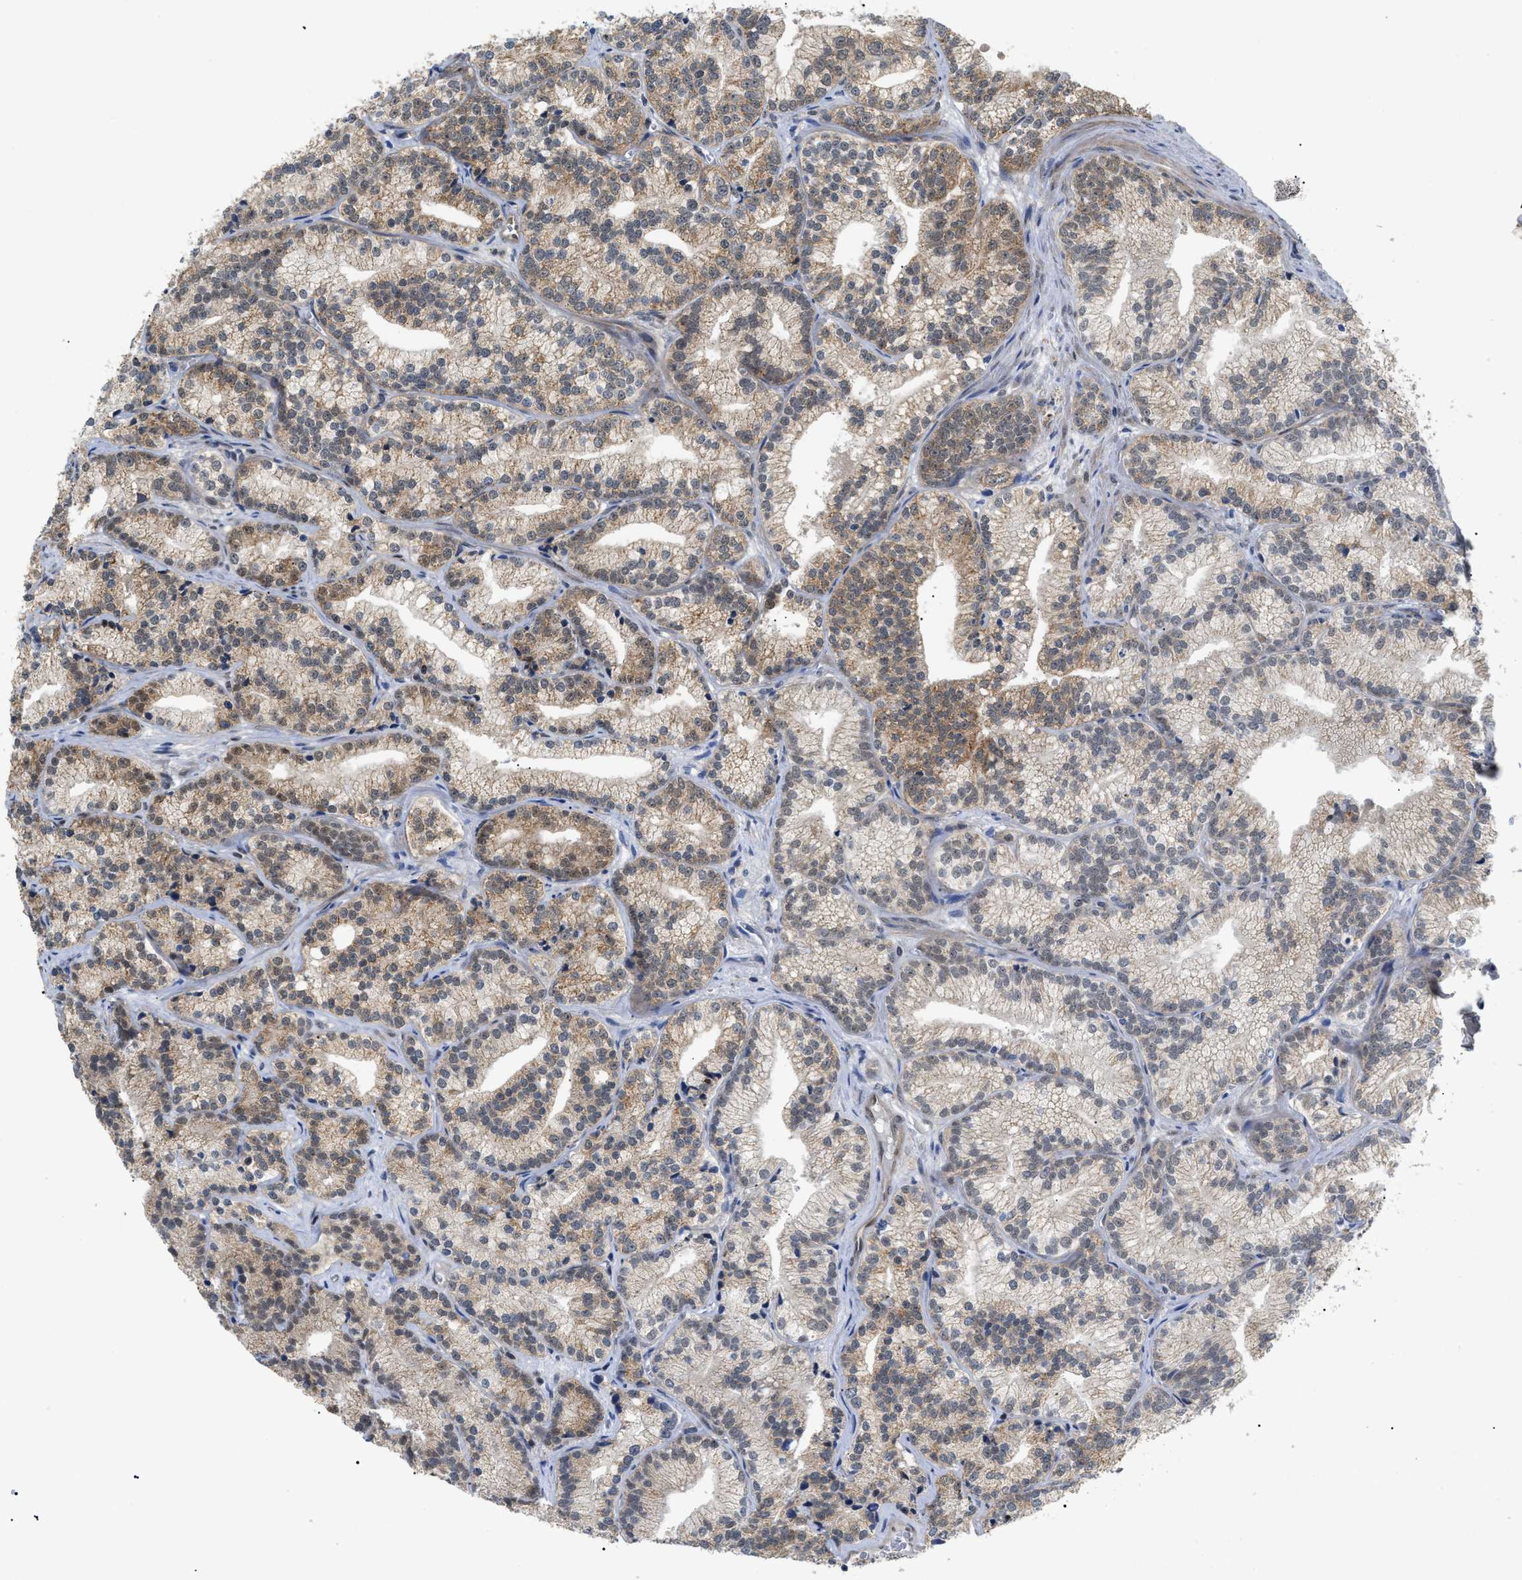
{"staining": {"intensity": "weak", "quantity": "25%-75%", "location": "cytoplasmic/membranous"}, "tissue": "prostate cancer", "cell_type": "Tumor cells", "image_type": "cancer", "snomed": [{"axis": "morphology", "description": "Adenocarcinoma, Low grade"}, {"axis": "topography", "description": "Prostate"}], "caption": "IHC histopathology image of neoplastic tissue: prostate cancer stained using immunohistochemistry demonstrates low levels of weak protein expression localized specifically in the cytoplasmic/membranous of tumor cells, appearing as a cytoplasmic/membranous brown color.", "gene": "ZBTB11", "patient": {"sex": "male", "age": 89}}